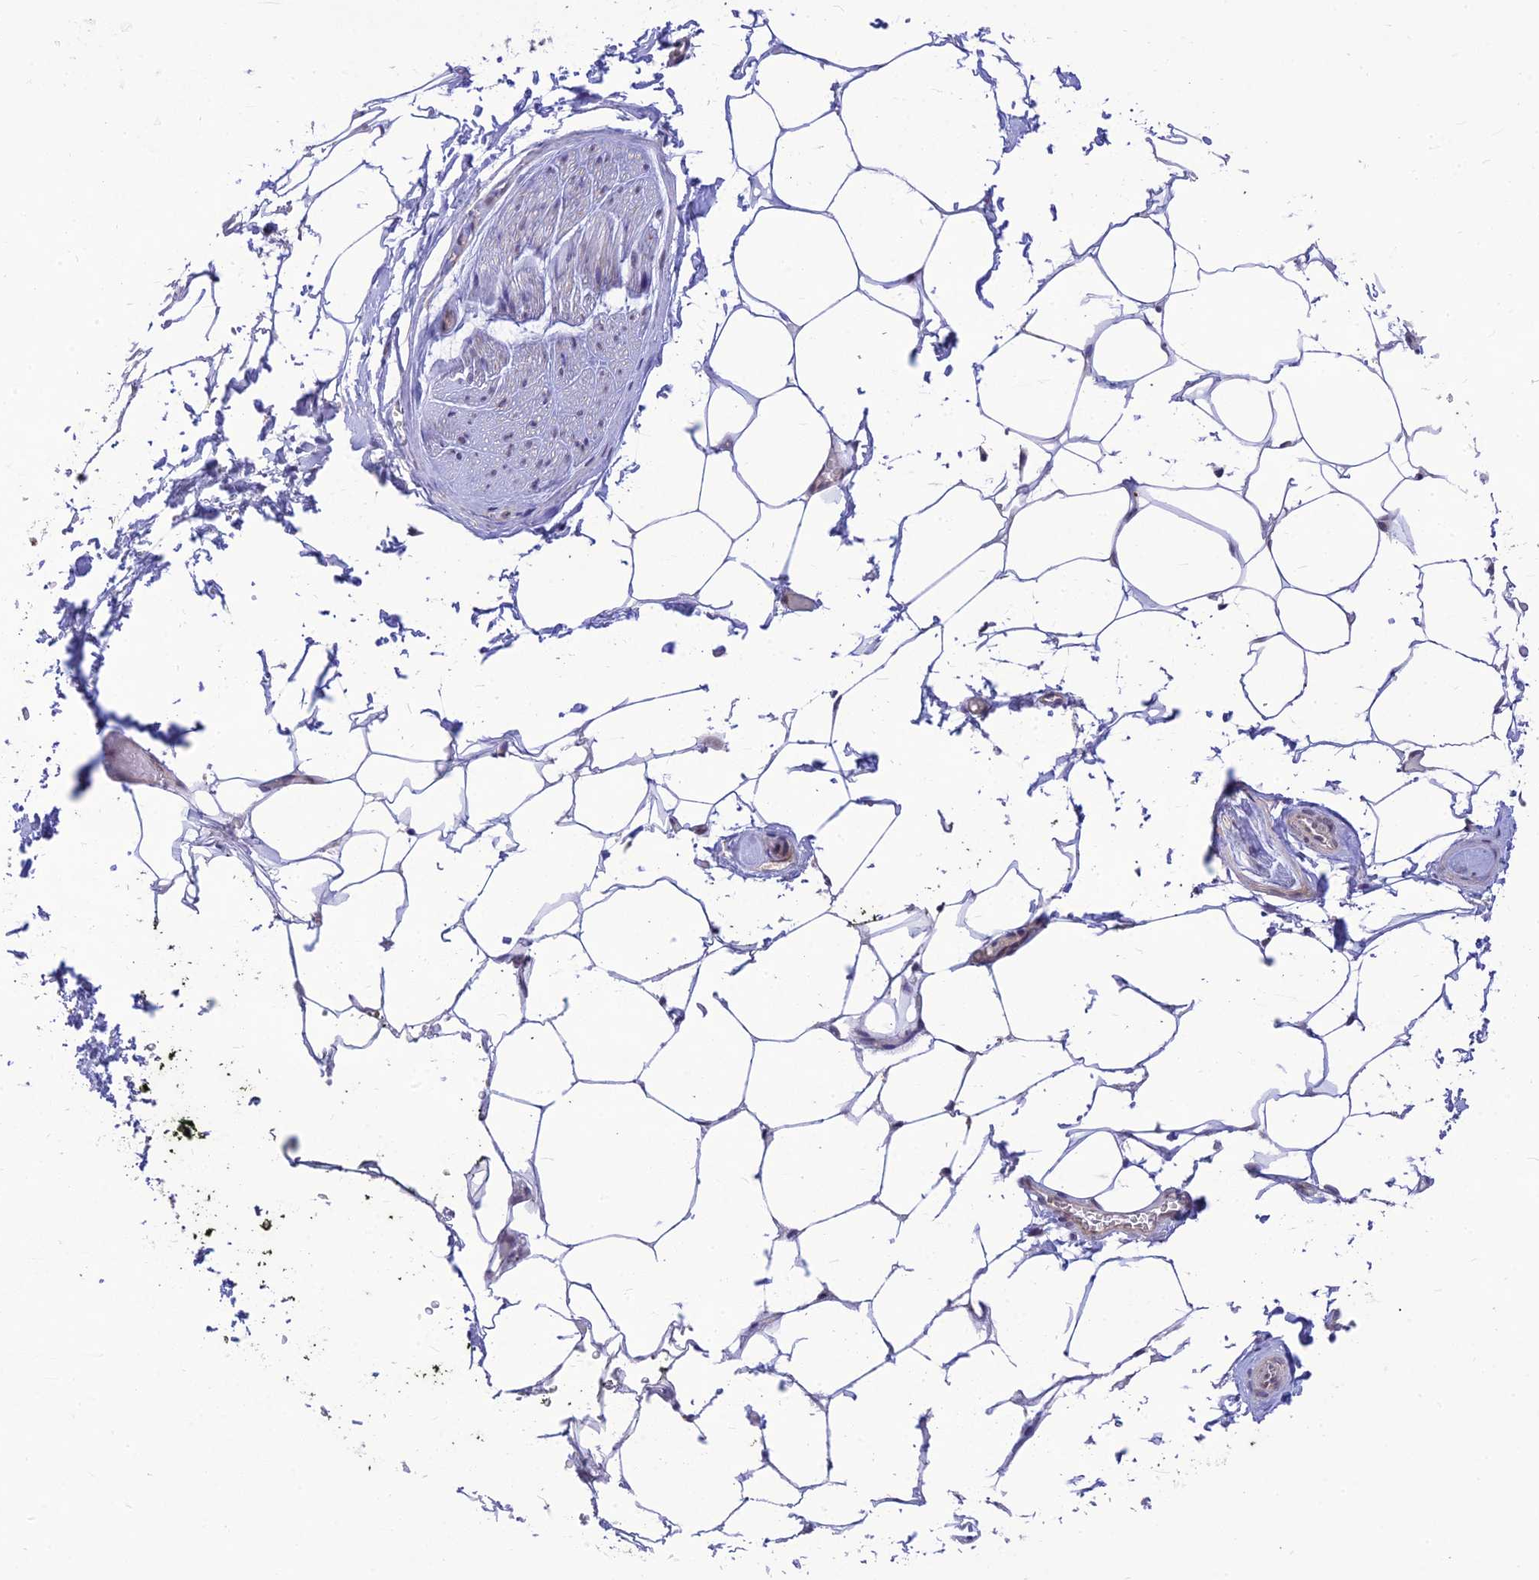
{"staining": {"intensity": "negative", "quantity": "none", "location": "none"}, "tissue": "adipose tissue", "cell_type": "Adipocytes", "image_type": "normal", "snomed": [{"axis": "morphology", "description": "Normal tissue, NOS"}, {"axis": "morphology", "description": "Adenocarcinoma, Low grade"}, {"axis": "topography", "description": "Prostate"}, {"axis": "topography", "description": "Peripheral nerve tissue"}], "caption": "The photomicrograph reveals no staining of adipocytes in unremarkable adipose tissue.", "gene": "MICOS13", "patient": {"sex": "male", "age": 63}}